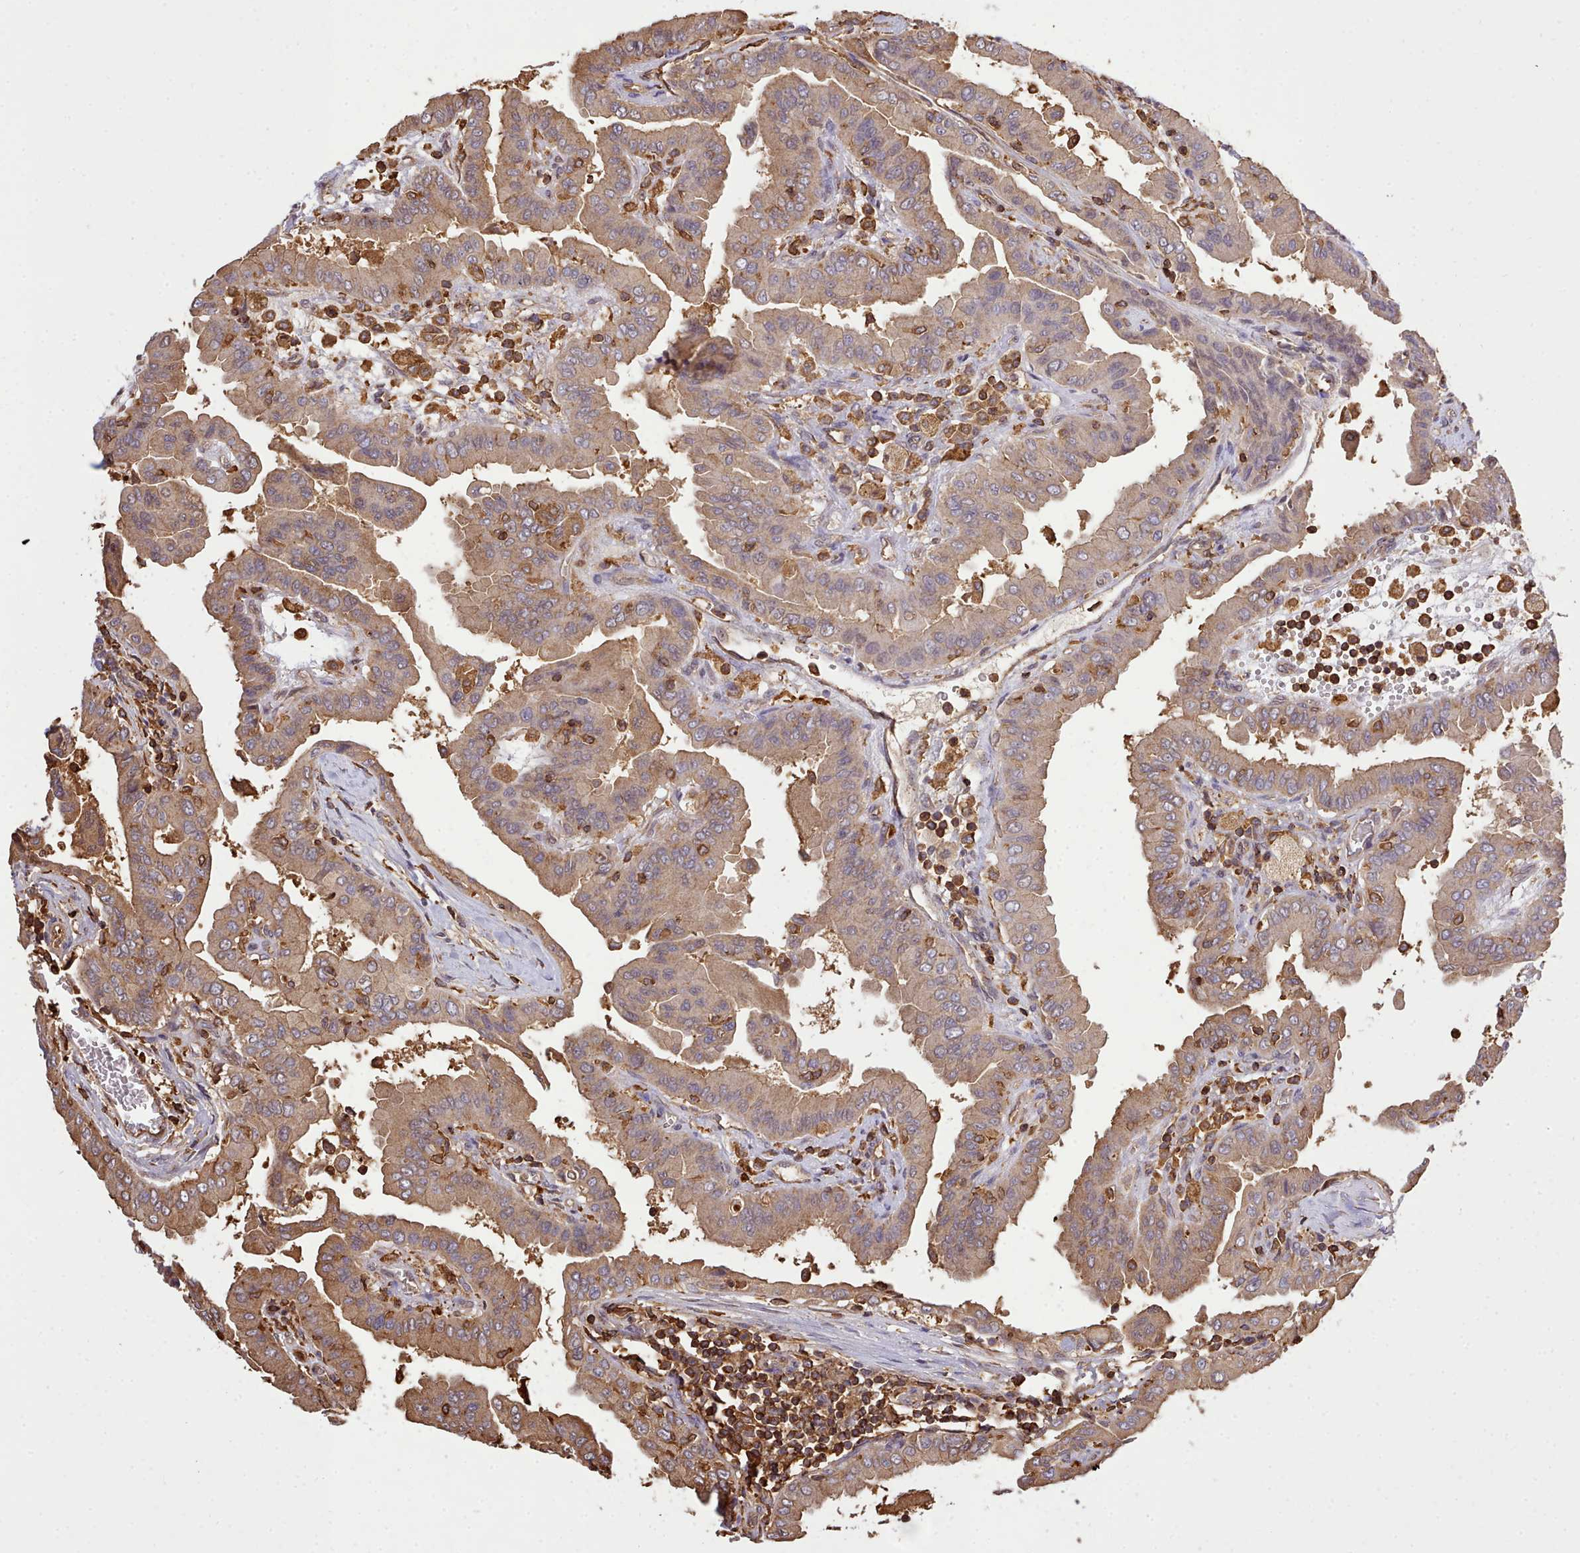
{"staining": {"intensity": "moderate", "quantity": ">75%", "location": "cytoplasmic/membranous"}, "tissue": "thyroid cancer", "cell_type": "Tumor cells", "image_type": "cancer", "snomed": [{"axis": "morphology", "description": "Papillary adenocarcinoma, NOS"}, {"axis": "topography", "description": "Thyroid gland"}], "caption": "An IHC histopathology image of tumor tissue is shown. Protein staining in brown labels moderate cytoplasmic/membranous positivity in thyroid papillary adenocarcinoma within tumor cells. (DAB IHC, brown staining for protein, blue staining for nuclei).", "gene": "CAPZA1", "patient": {"sex": "male", "age": 33}}